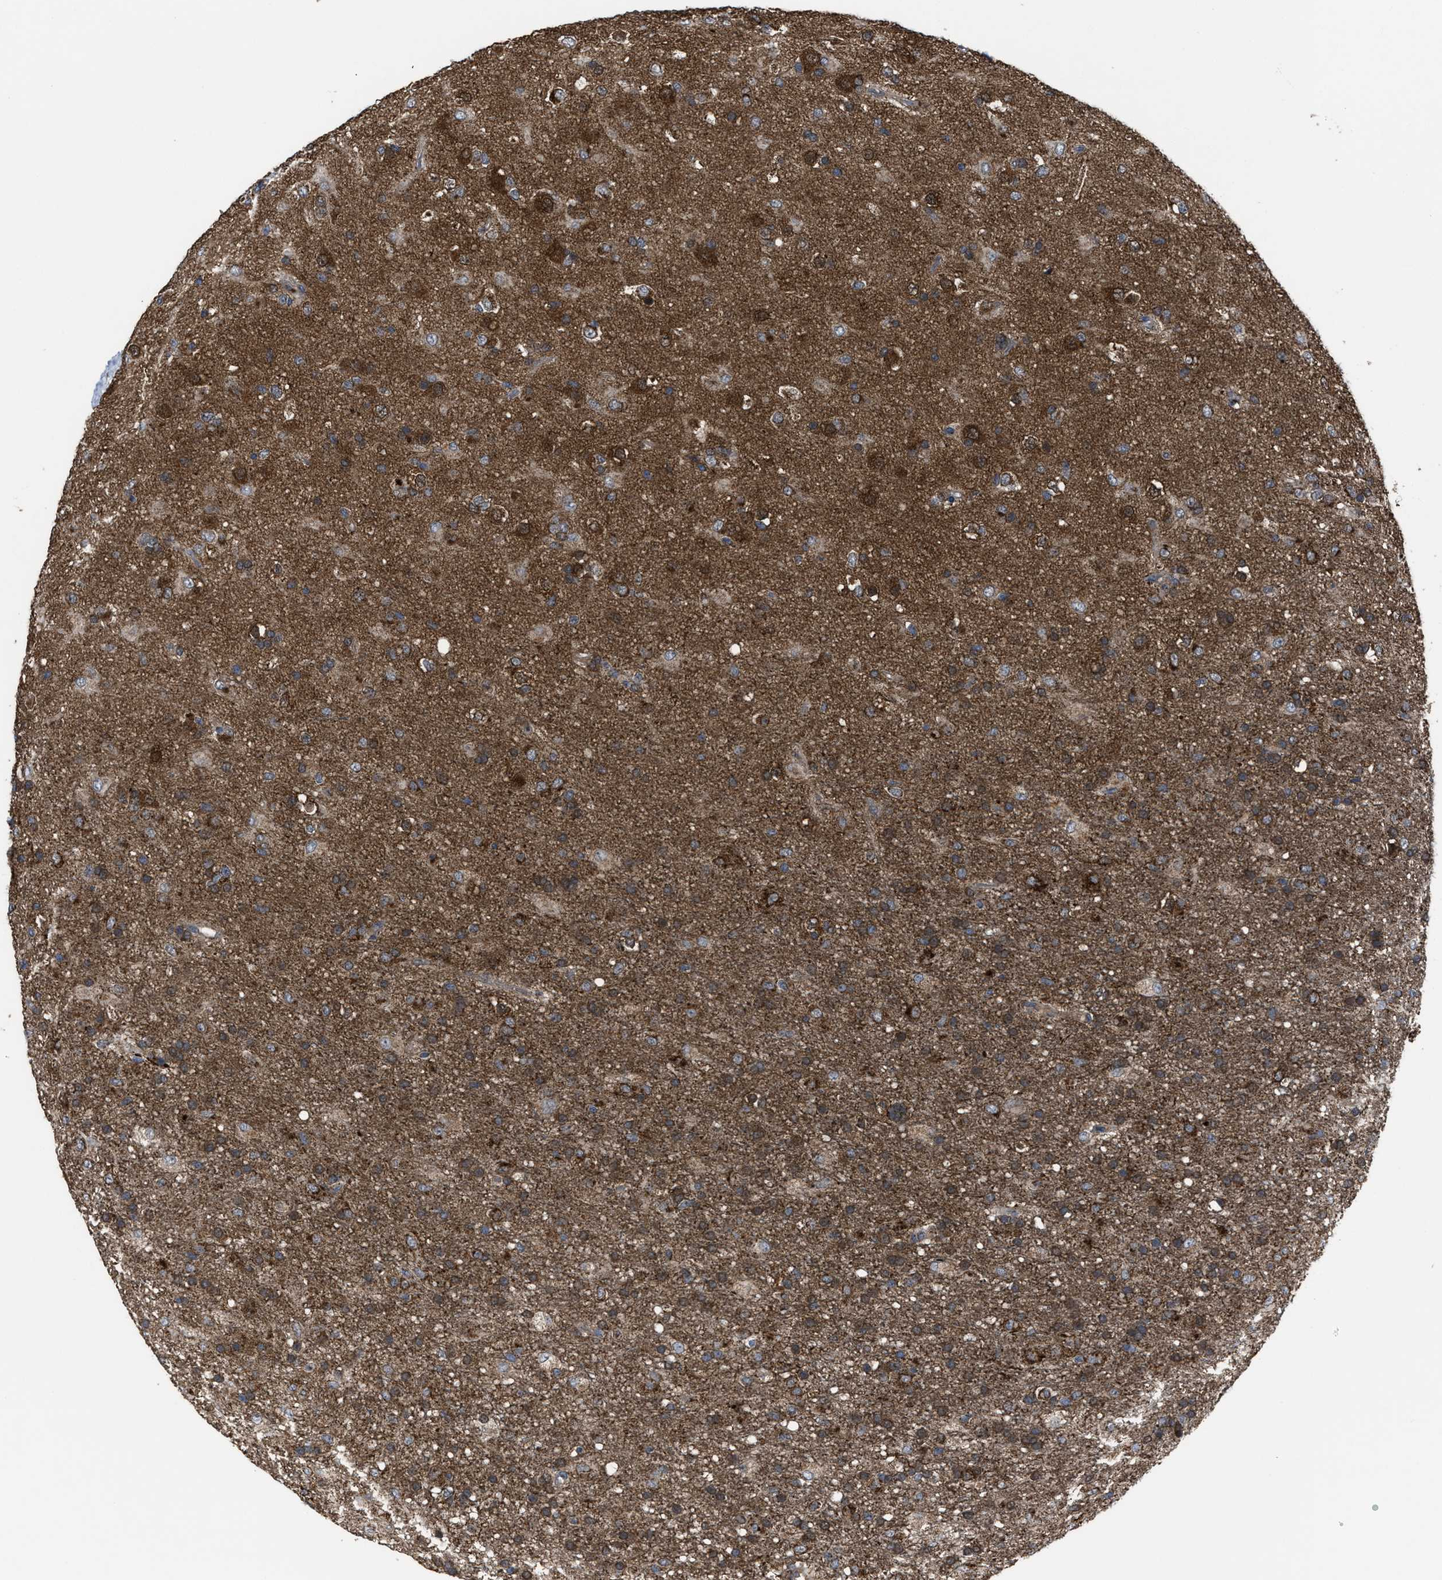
{"staining": {"intensity": "moderate", "quantity": ">75%", "location": "cytoplasmic/membranous"}, "tissue": "glioma", "cell_type": "Tumor cells", "image_type": "cancer", "snomed": [{"axis": "morphology", "description": "Glioma, malignant, Low grade"}, {"axis": "topography", "description": "Brain"}], "caption": "Immunohistochemical staining of glioma displays medium levels of moderate cytoplasmic/membranous expression in approximately >75% of tumor cells. Nuclei are stained in blue.", "gene": "PASK", "patient": {"sex": "male", "age": 65}}